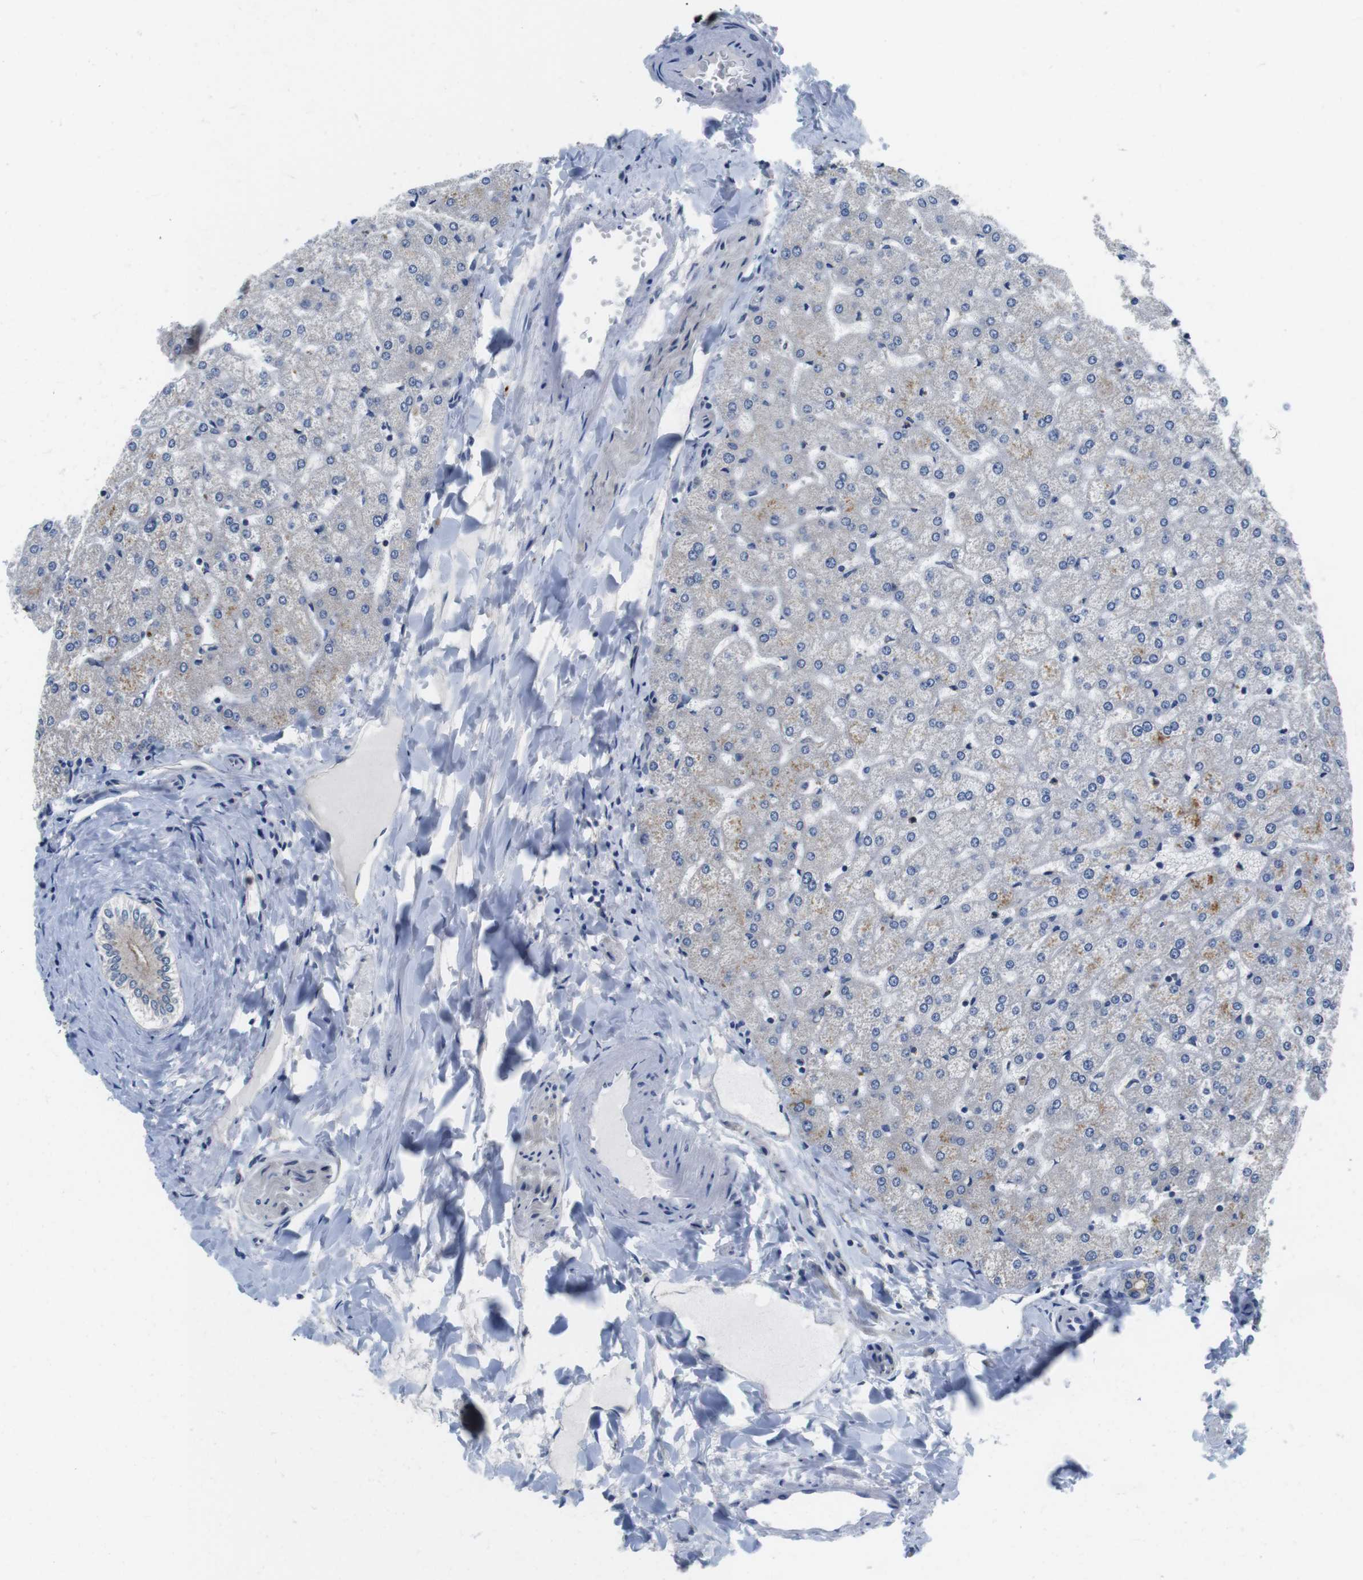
{"staining": {"intensity": "weak", "quantity": "<25%", "location": "cytoplasmic/membranous"}, "tissue": "liver", "cell_type": "Cholangiocytes", "image_type": "normal", "snomed": [{"axis": "morphology", "description": "Normal tissue, NOS"}, {"axis": "topography", "description": "Liver"}], "caption": "Normal liver was stained to show a protein in brown. There is no significant expression in cholangiocytes.", "gene": "FADD", "patient": {"sex": "female", "age": 32}}